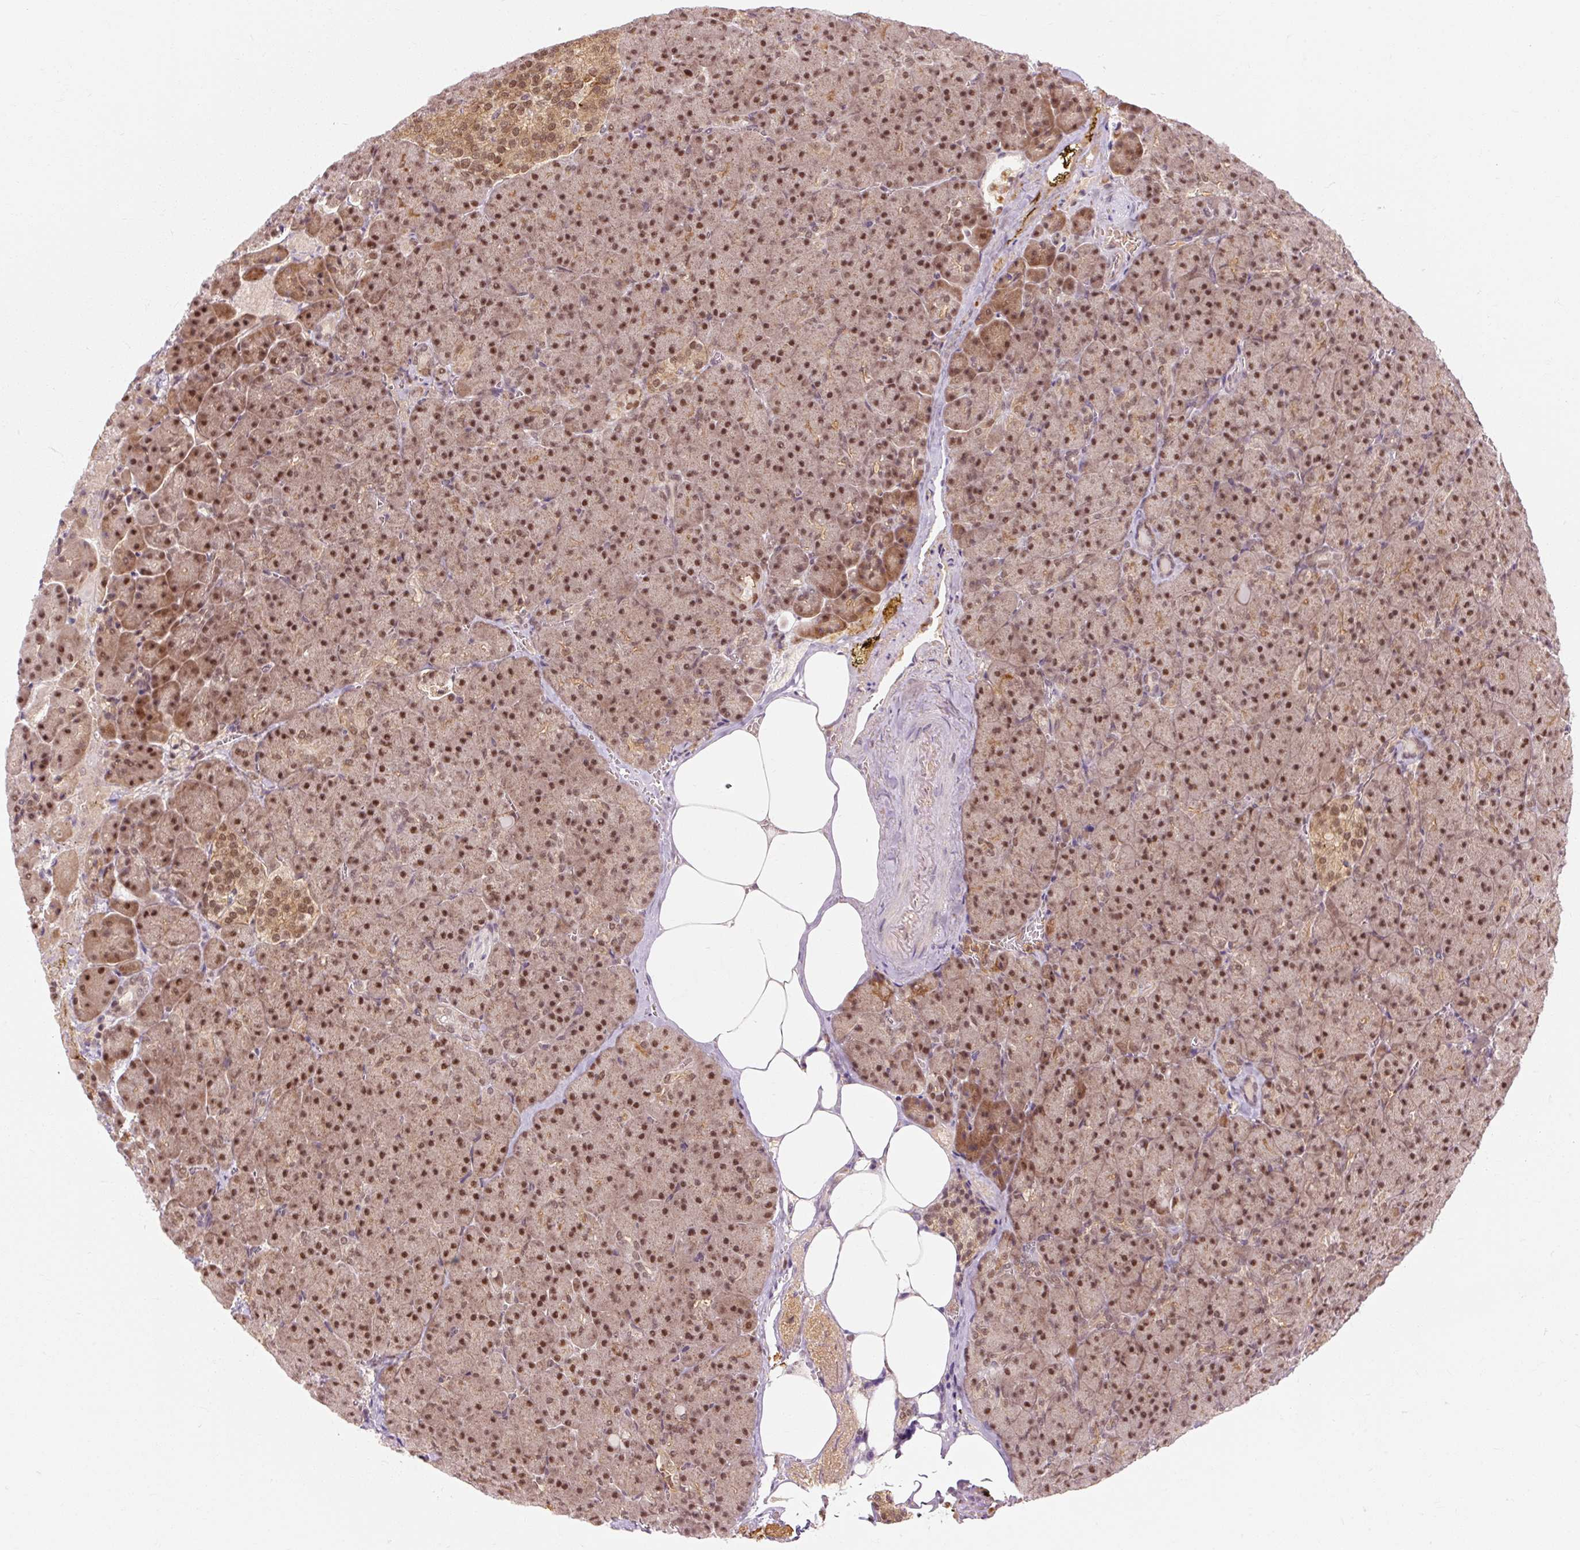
{"staining": {"intensity": "strong", "quantity": ">75%", "location": "nuclear"}, "tissue": "pancreas", "cell_type": "Exocrine glandular cells", "image_type": "normal", "snomed": [{"axis": "morphology", "description": "Normal tissue, NOS"}, {"axis": "topography", "description": "Pancreas"}], "caption": "About >75% of exocrine glandular cells in normal pancreas exhibit strong nuclear protein staining as visualized by brown immunohistochemical staining.", "gene": "CSTF1", "patient": {"sex": "female", "age": 74}}